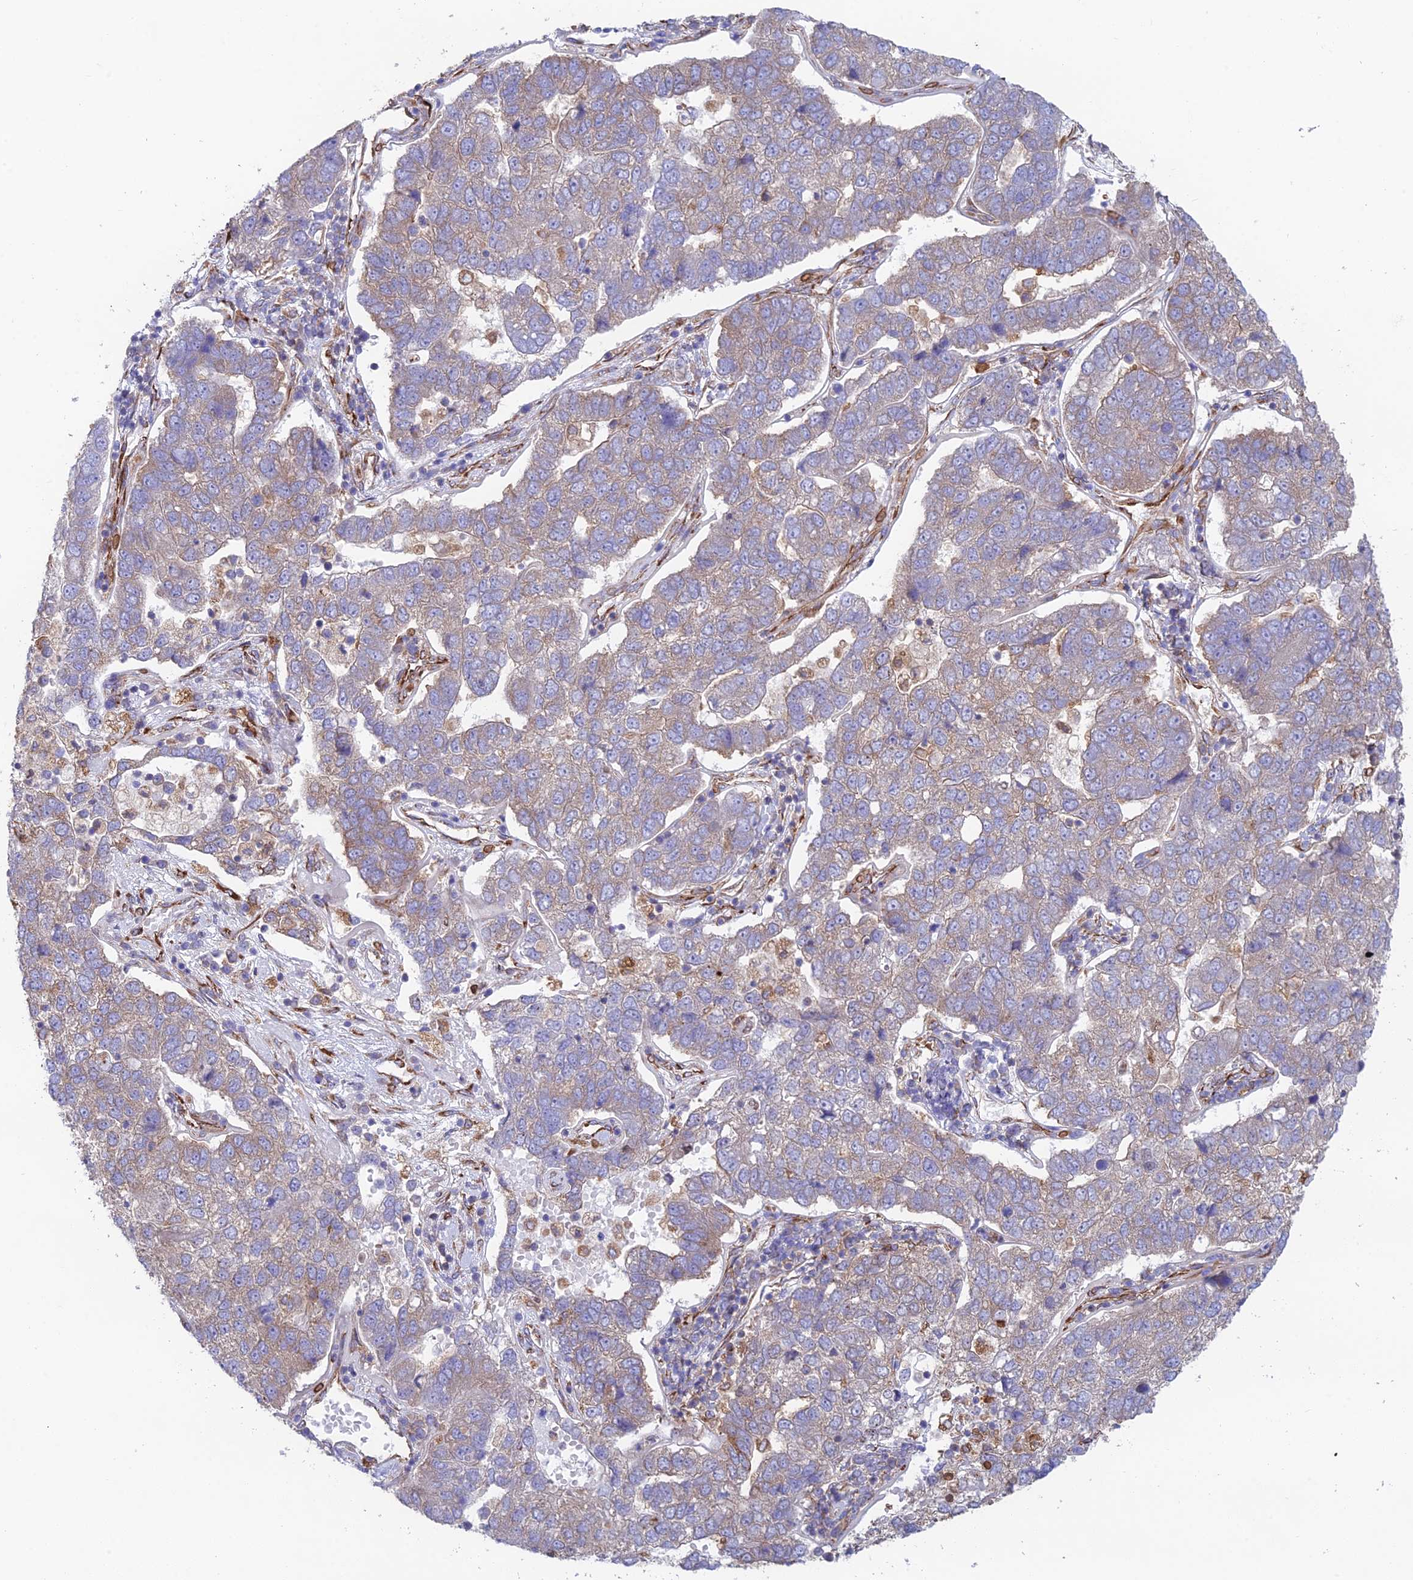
{"staining": {"intensity": "weak", "quantity": "25%-75%", "location": "cytoplasmic/membranous"}, "tissue": "pancreatic cancer", "cell_type": "Tumor cells", "image_type": "cancer", "snomed": [{"axis": "morphology", "description": "Adenocarcinoma, NOS"}, {"axis": "topography", "description": "Pancreas"}], "caption": "This photomicrograph displays immunohistochemistry staining of pancreatic cancer, with low weak cytoplasmic/membranous positivity in about 25%-75% of tumor cells.", "gene": "CCDC69", "patient": {"sex": "female", "age": 61}}